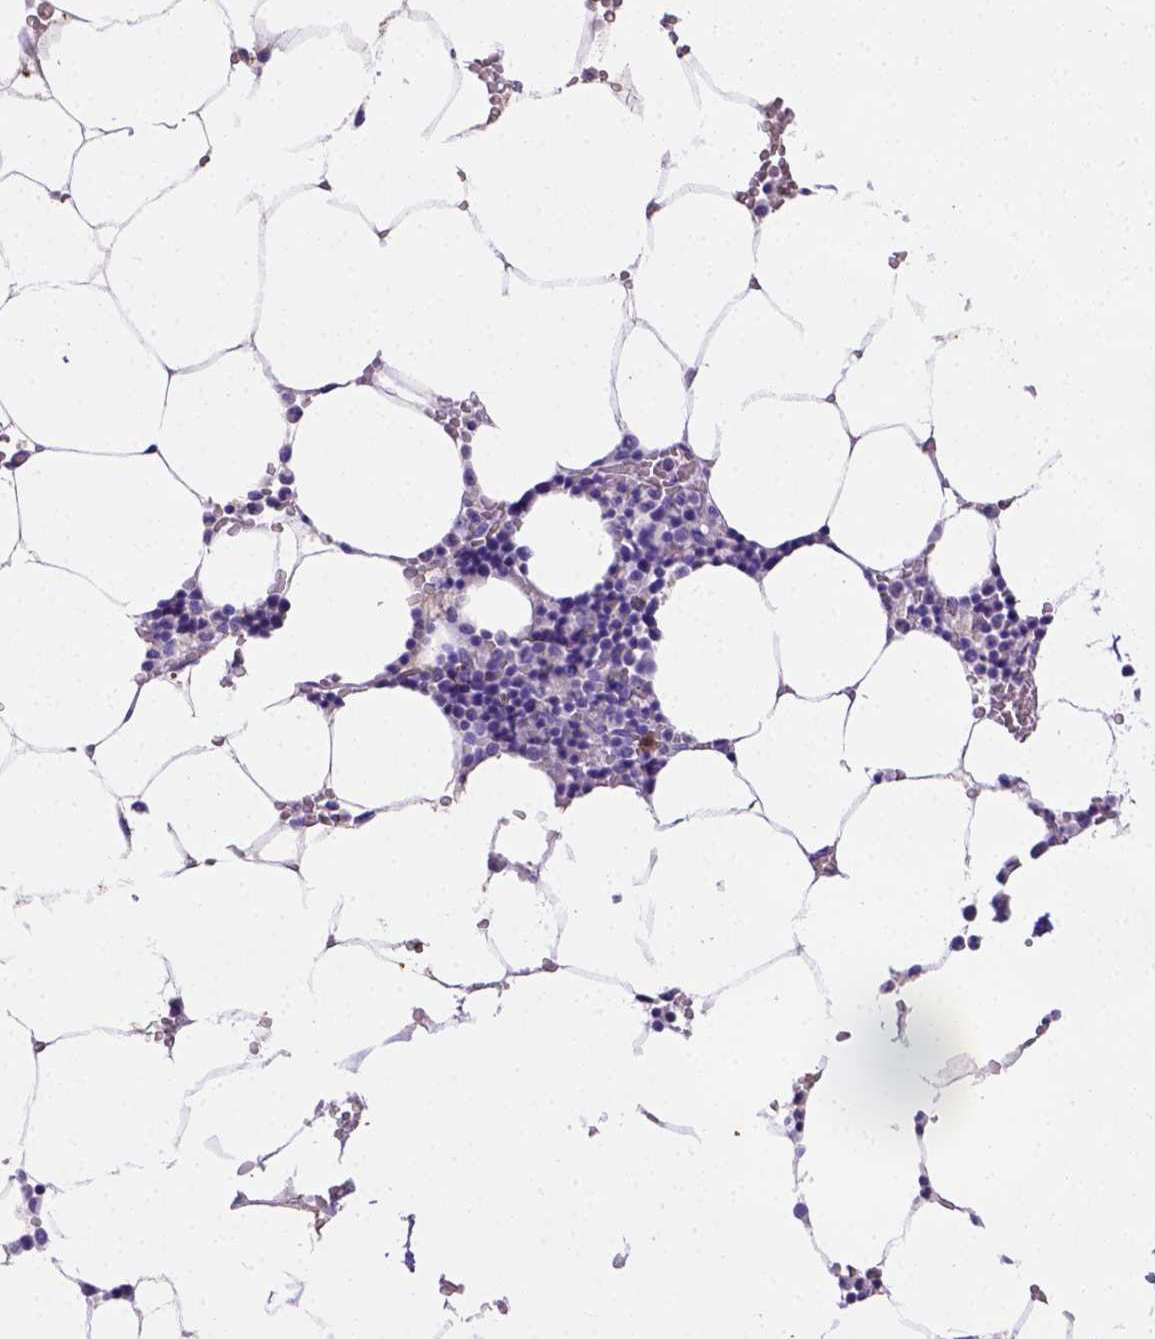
{"staining": {"intensity": "strong", "quantity": "<25%", "location": "cytoplasmic/membranous,nuclear"}, "tissue": "bone marrow", "cell_type": "Hematopoietic cells", "image_type": "normal", "snomed": [{"axis": "morphology", "description": "Normal tissue, NOS"}, {"axis": "topography", "description": "Bone marrow"}], "caption": "High-magnification brightfield microscopy of unremarkable bone marrow stained with DAB (3,3'-diaminobenzidine) (brown) and counterstained with hematoxylin (blue). hematopoietic cells exhibit strong cytoplasmic/membranous,nuclear staining is present in approximately<25% of cells.", "gene": "B3GAT1", "patient": {"sex": "female", "age": 52}}